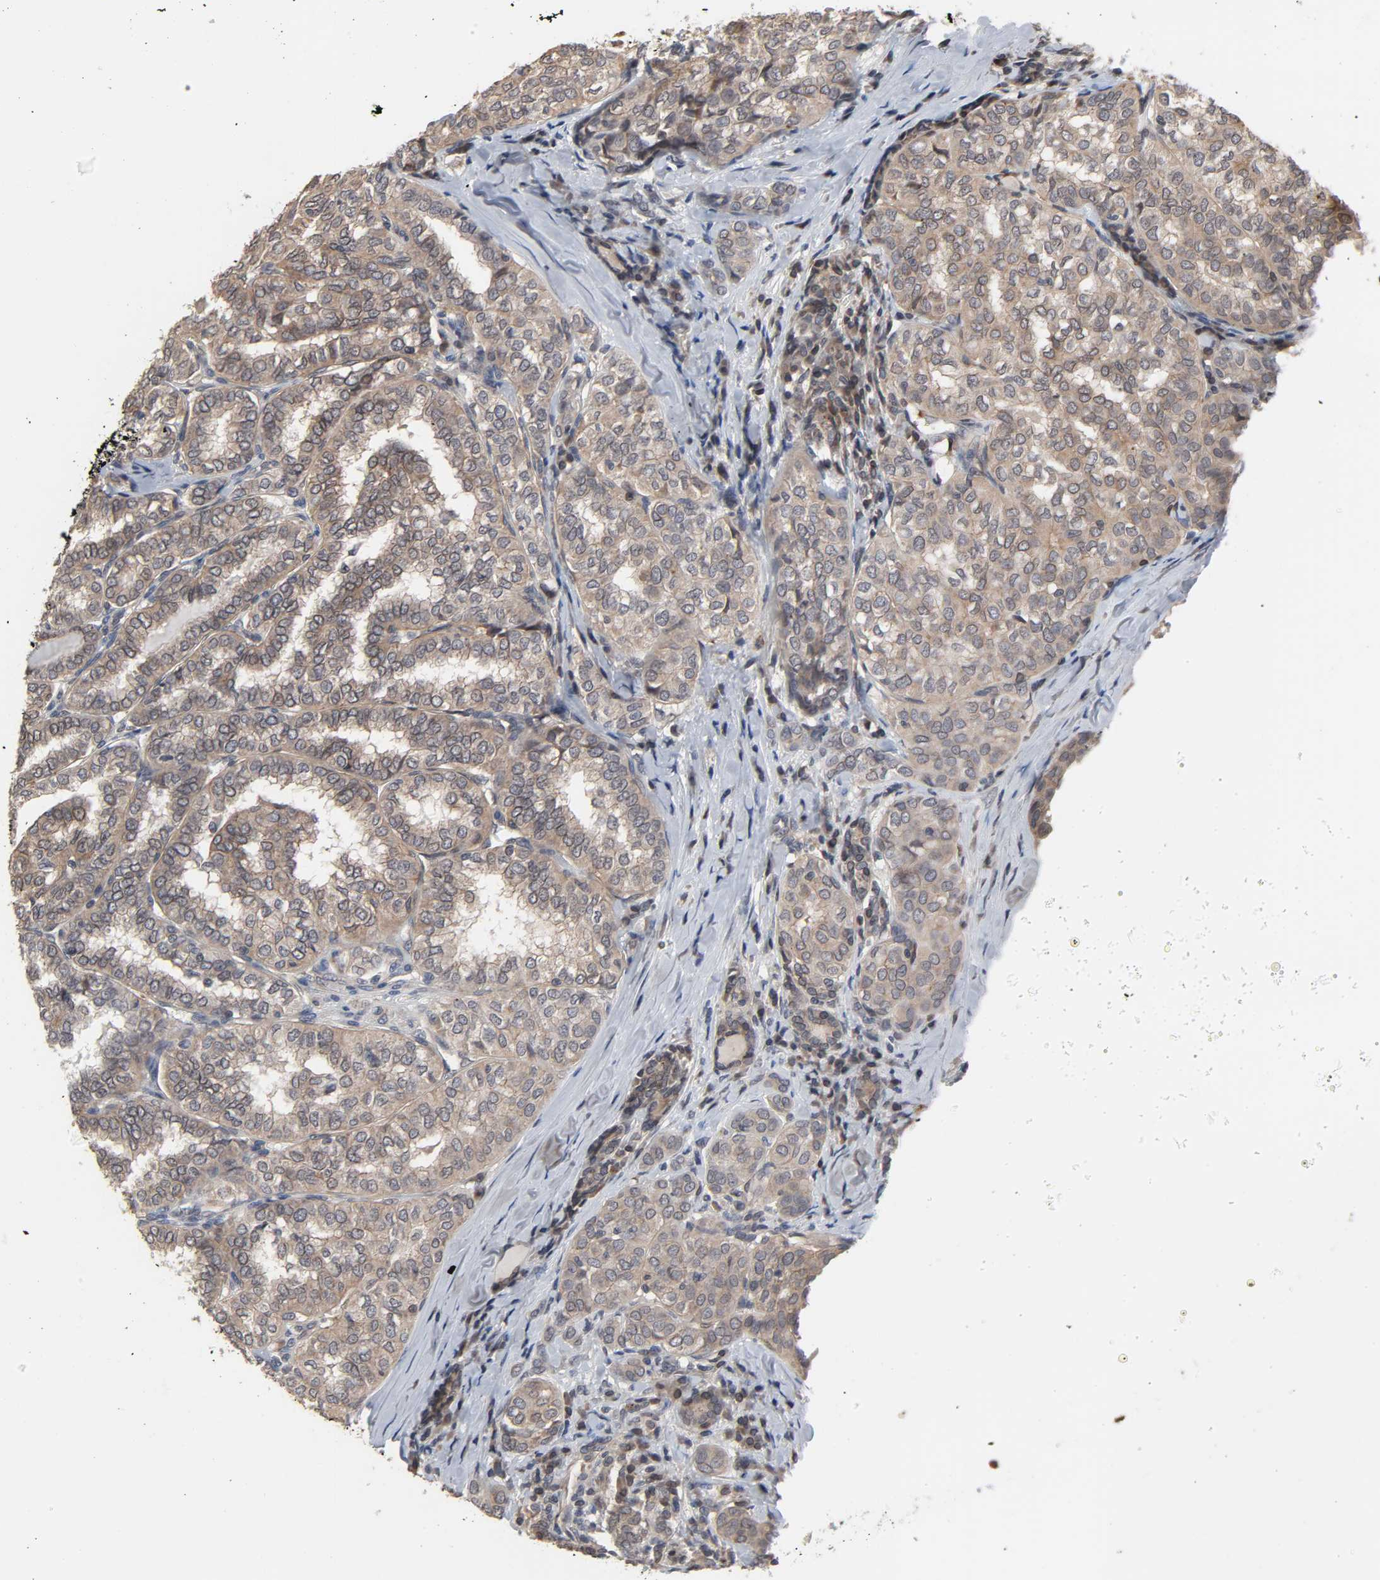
{"staining": {"intensity": "weak", "quantity": ">75%", "location": "cytoplasmic/membranous"}, "tissue": "thyroid cancer", "cell_type": "Tumor cells", "image_type": "cancer", "snomed": [{"axis": "morphology", "description": "Papillary adenocarcinoma, NOS"}, {"axis": "topography", "description": "Thyroid gland"}], "caption": "This micrograph reveals IHC staining of human papillary adenocarcinoma (thyroid), with low weak cytoplasmic/membranous expression in approximately >75% of tumor cells.", "gene": "CCDC175", "patient": {"sex": "female", "age": 30}}